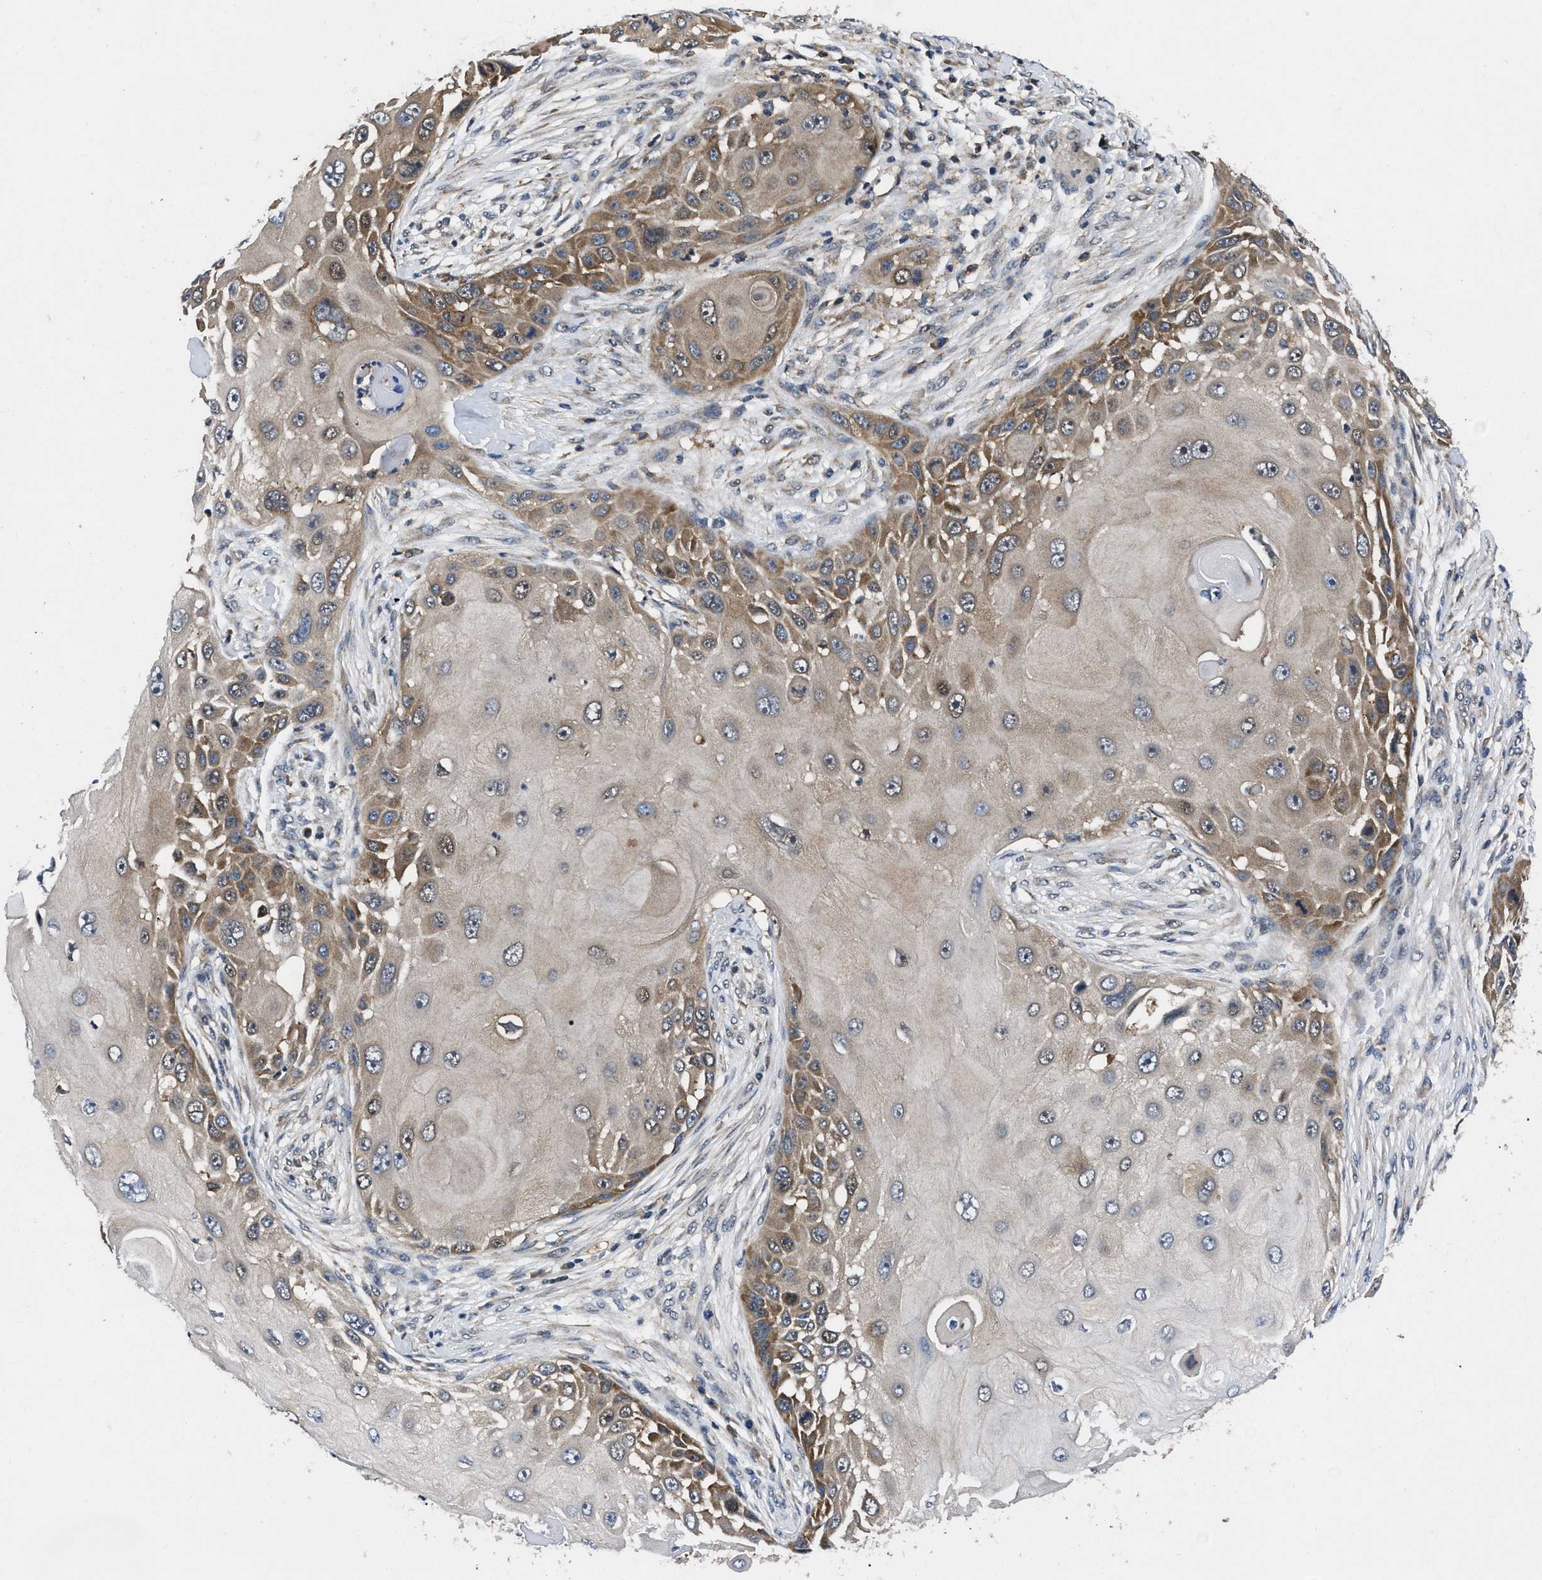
{"staining": {"intensity": "moderate", "quantity": ">75%", "location": "cytoplasmic/membranous"}, "tissue": "skin cancer", "cell_type": "Tumor cells", "image_type": "cancer", "snomed": [{"axis": "morphology", "description": "Squamous cell carcinoma, NOS"}, {"axis": "topography", "description": "Skin"}], "caption": "Protein analysis of skin cancer (squamous cell carcinoma) tissue demonstrates moderate cytoplasmic/membranous expression in approximately >75% of tumor cells.", "gene": "GET4", "patient": {"sex": "female", "age": 44}}